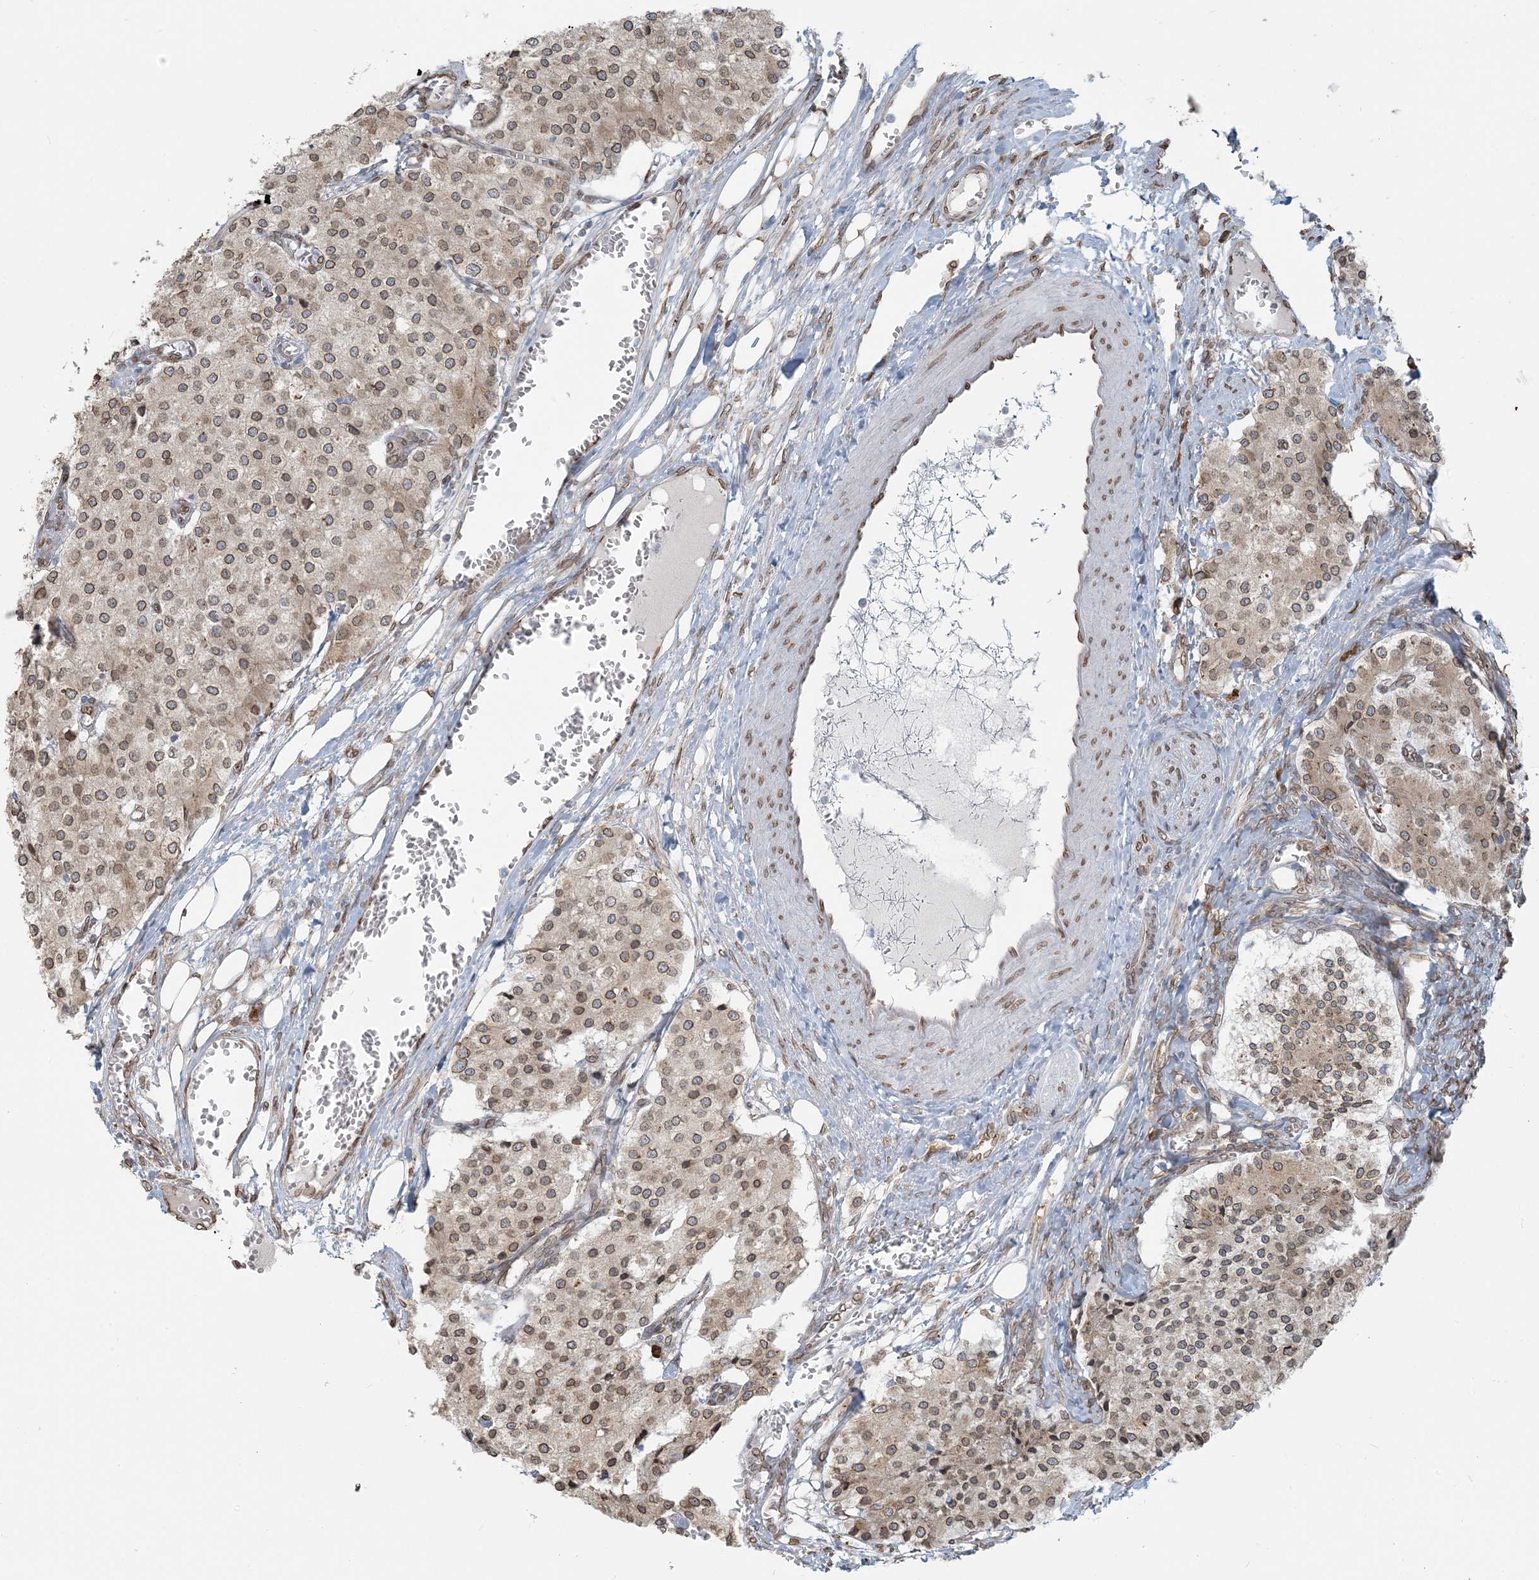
{"staining": {"intensity": "moderate", "quantity": ">75%", "location": "cytoplasmic/membranous,nuclear"}, "tissue": "carcinoid", "cell_type": "Tumor cells", "image_type": "cancer", "snomed": [{"axis": "morphology", "description": "Carcinoid, malignant, NOS"}, {"axis": "topography", "description": "Colon"}], "caption": "Human carcinoid stained with a brown dye reveals moderate cytoplasmic/membranous and nuclear positive positivity in approximately >75% of tumor cells.", "gene": "WWP1", "patient": {"sex": "female", "age": 52}}